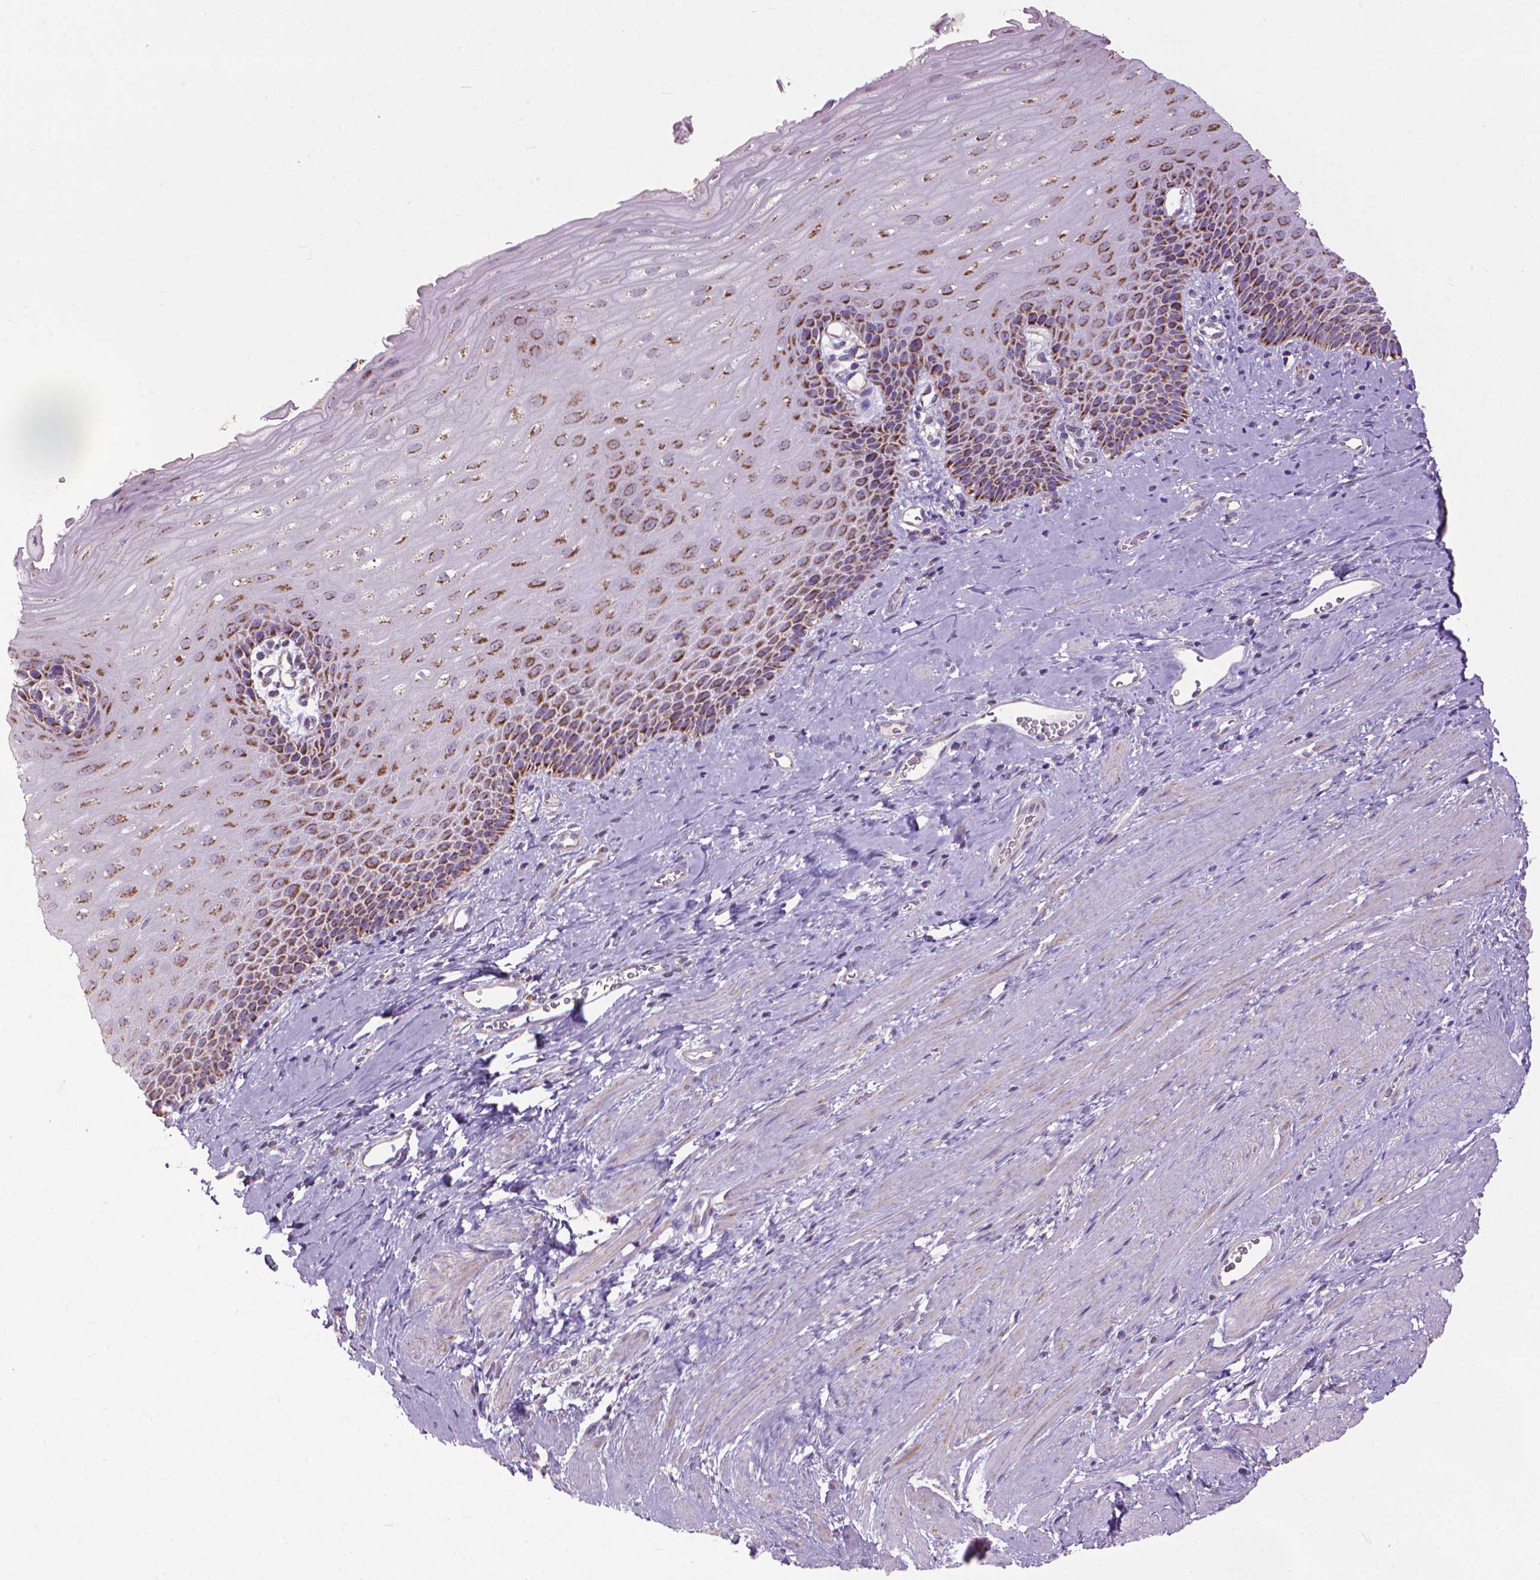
{"staining": {"intensity": "strong", "quantity": "25%-75%", "location": "cytoplasmic/membranous"}, "tissue": "esophagus", "cell_type": "Squamous epithelial cells", "image_type": "normal", "snomed": [{"axis": "morphology", "description": "Normal tissue, NOS"}, {"axis": "topography", "description": "Esophagus"}], "caption": "Esophagus stained with IHC demonstrates strong cytoplasmic/membranous positivity in approximately 25%-75% of squamous epithelial cells.", "gene": "VDAC1", "patient": {"sex": "male", "age": 64}}